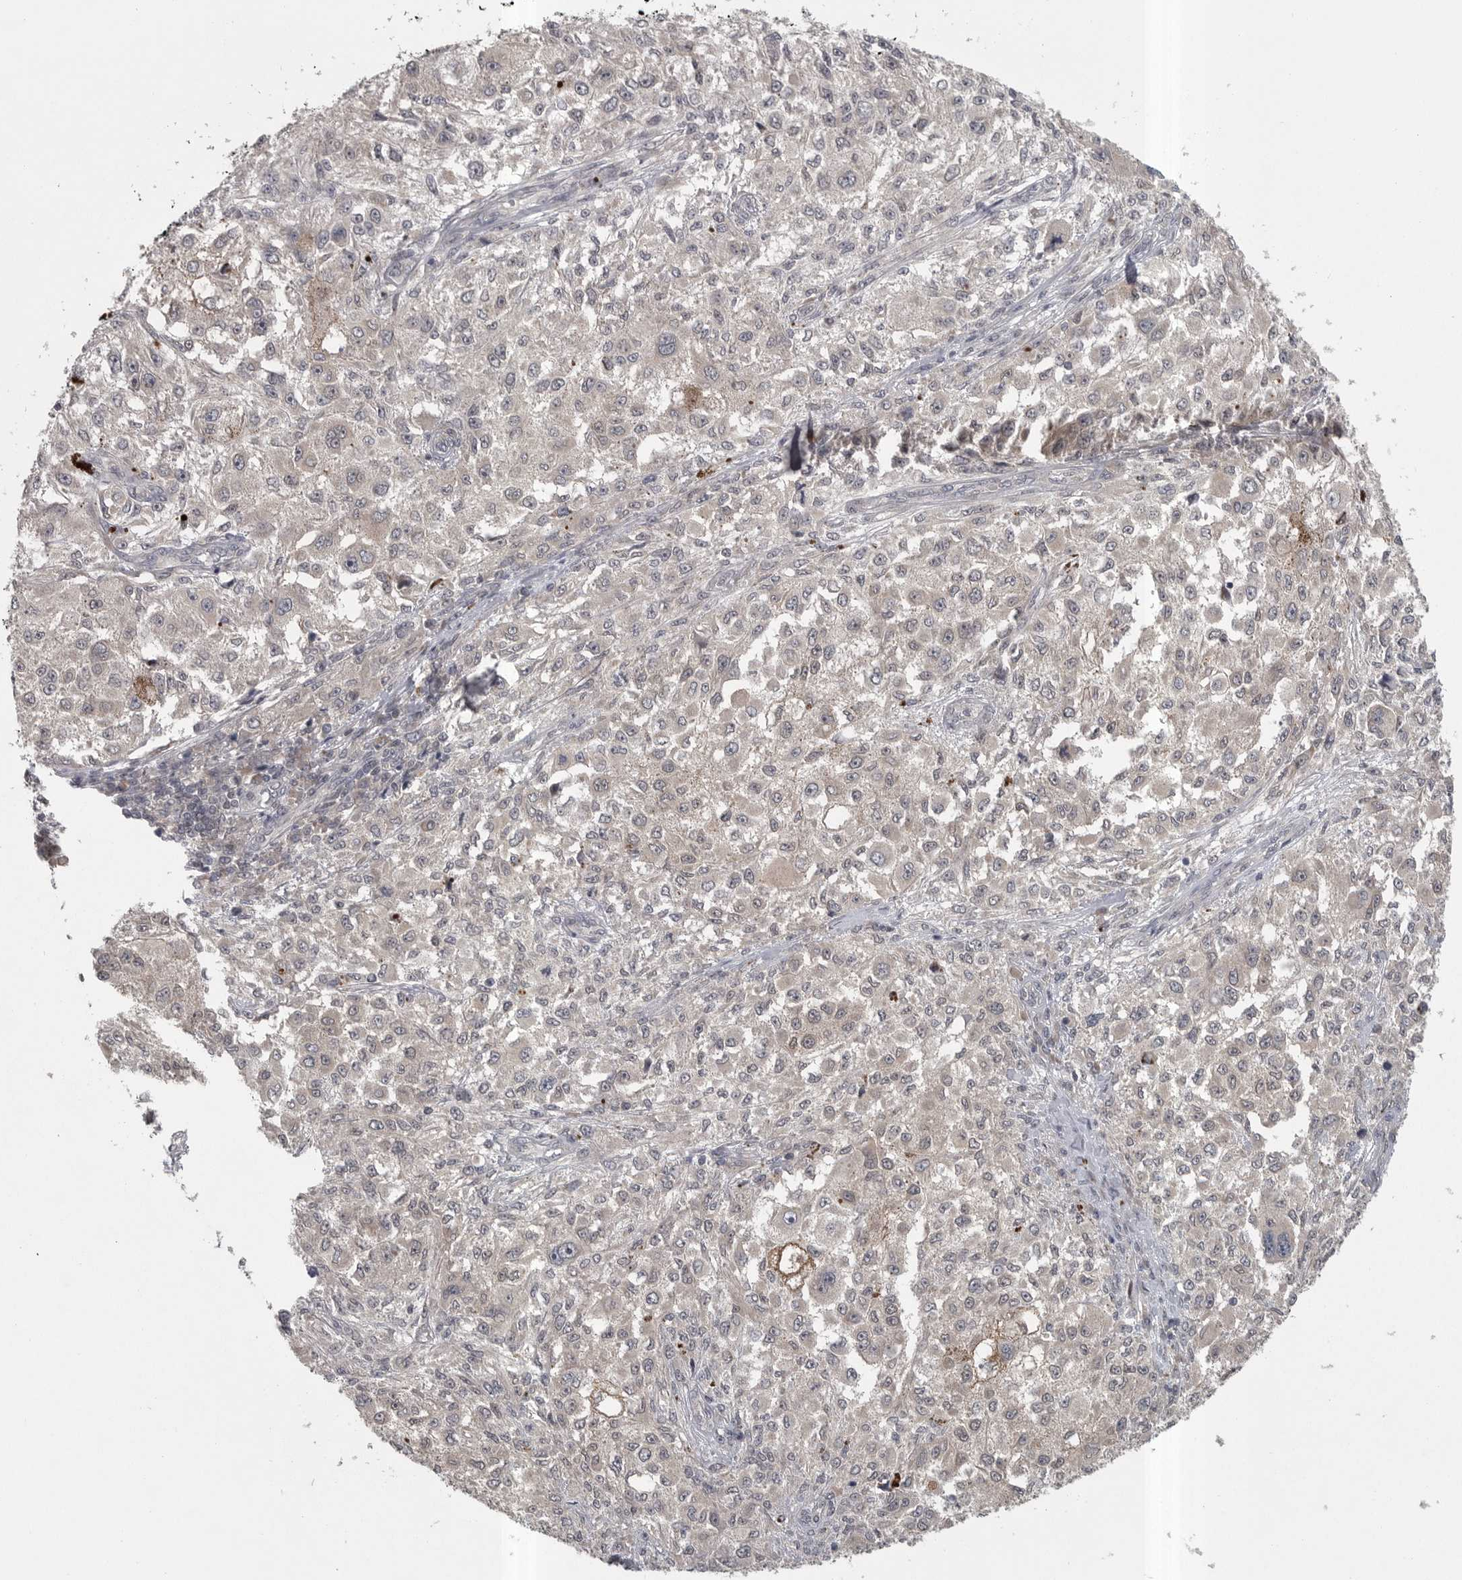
{"staining": {"intensity": "negative", "quantity": "none", "location": "none"}, "tissue": "melanoma", "cell_type": "Tumor cells", "image_type": "cancer", "snomed": [{"axis": "morphology", "description": "Necrosis, NOS"}, {"axis": "morphology", "description": "Malignant melanoma, NOS"}, {"axis": "topography", "description": "Skin"}], "caption": "Malignant melanoma was stained to show a protein in brown. There is no significant expression in tumor cells.", "gene": "PHF13", "patient": {"sex": "female", "age": 87}}